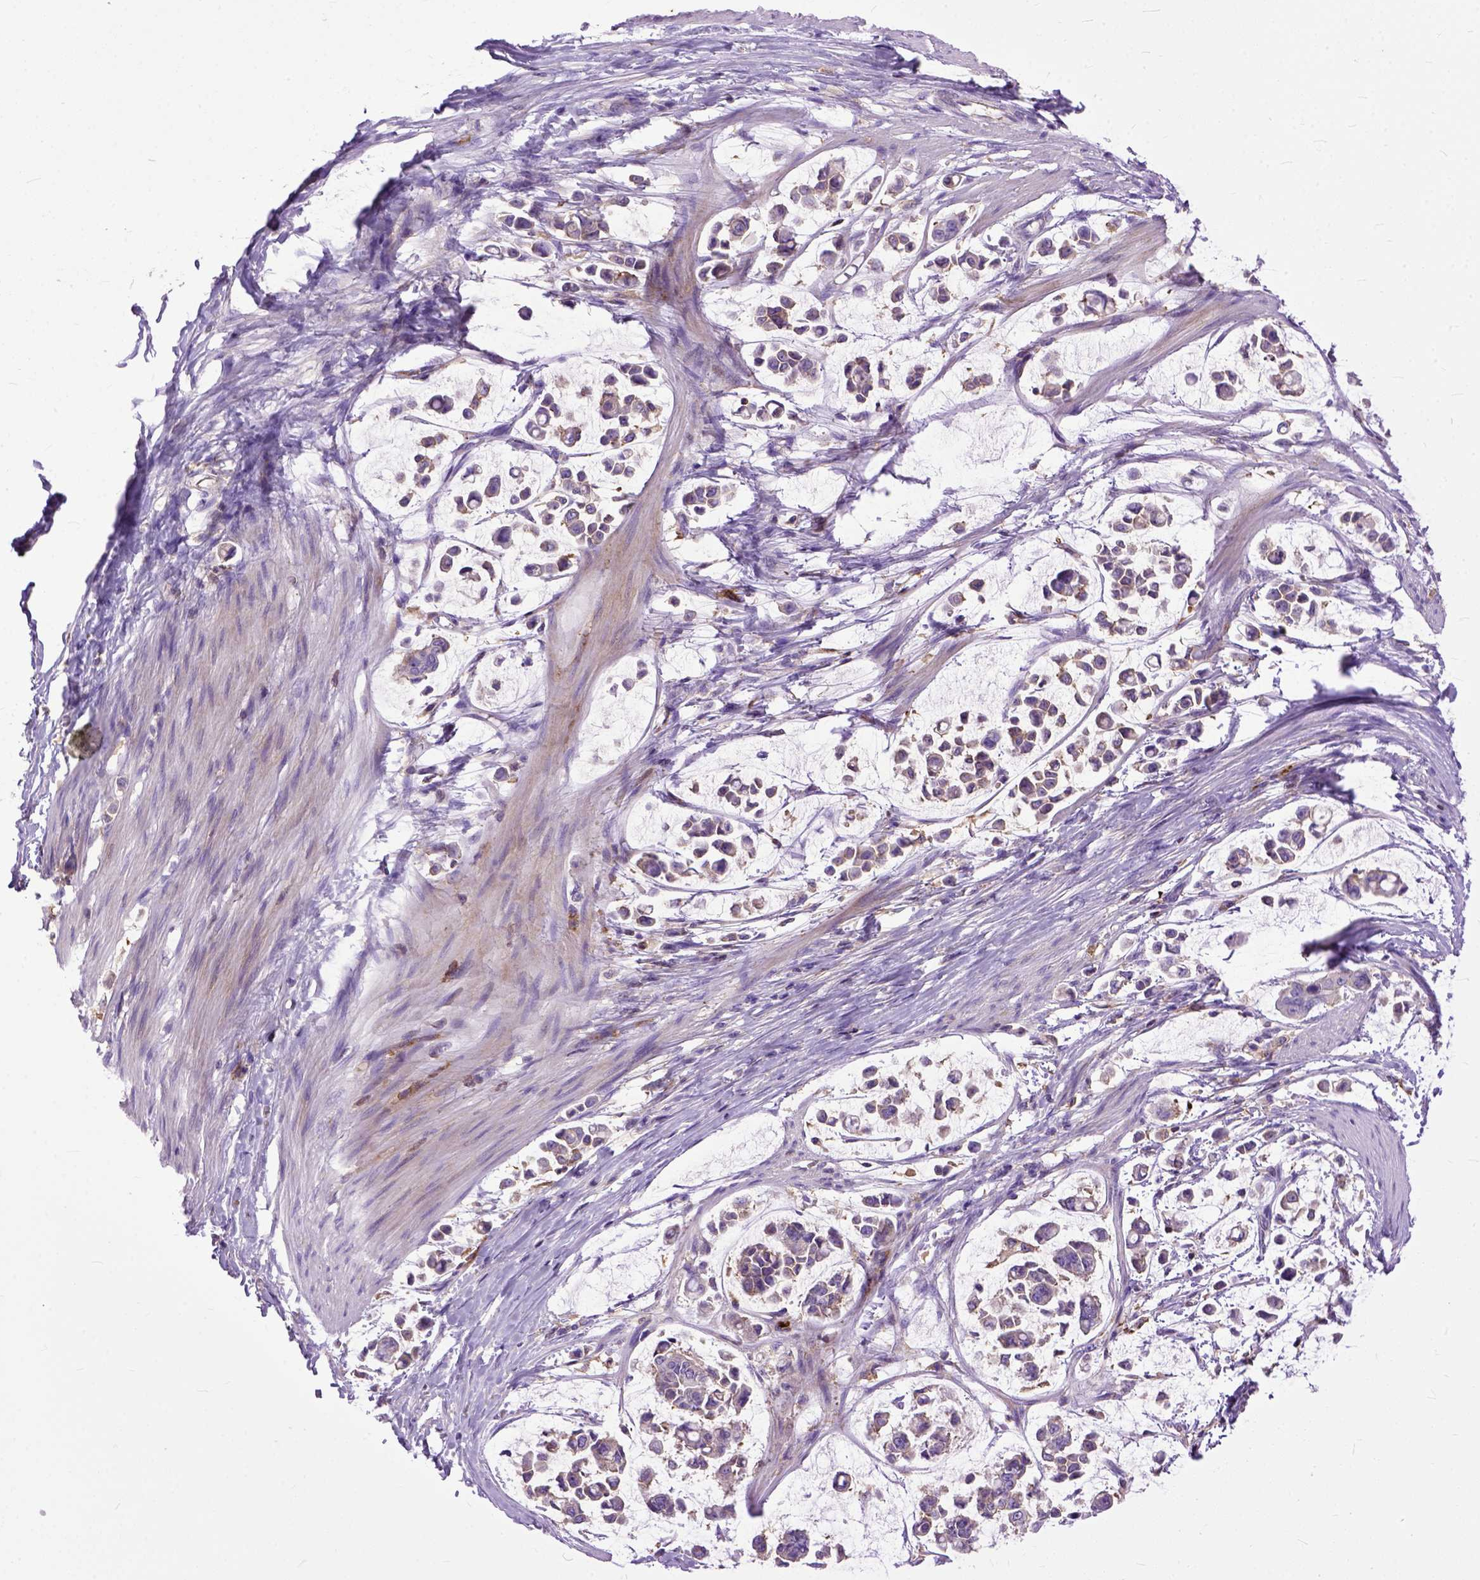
{"staining": {"intensity": "weak", "quantity": "25%-75%", "location": "cytoplasmic/membranous"}, "tissue": "stomach cancer", "cell_type": "Tumor cells", "image_type": "cancer", "snomed": [{"axis": "morphology", "description": "Adenocarcinoma, NOS"}, {"axis": "topography", "description": "Stomach"}], "caption": "Adenocarcinoma (stomach) stained for a protein shows weak cytoplasmic/membranous positivity in tumor cells.", "gene": "NAMPT", "patient": {"sex": "male", "age": 82}}